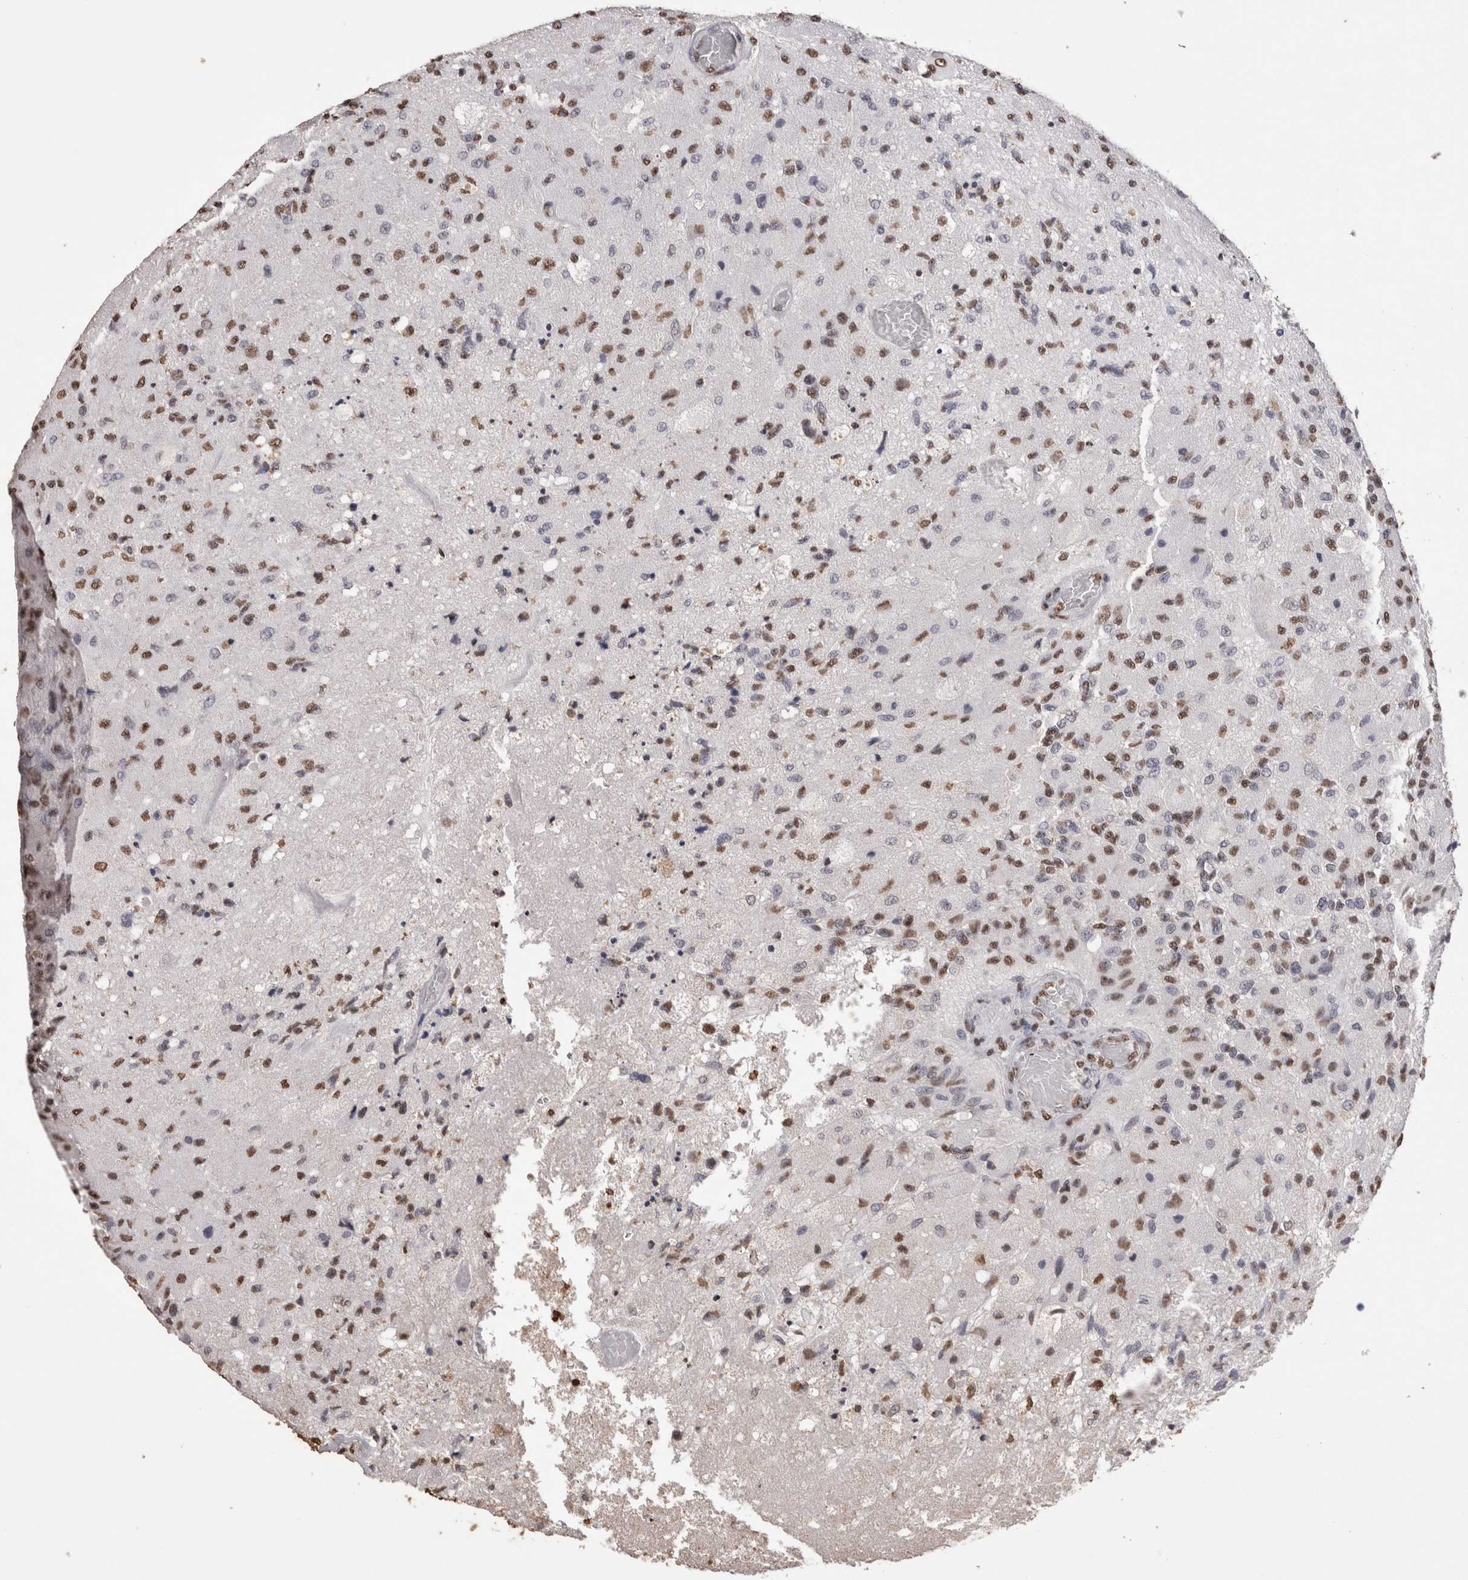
{"staining": {"intensity": "moderate", "quantity": "25%-75%", "location": "nuclear"}, "tissue": "glioma", "cell_type": "Tumor cells", "image_type": "cancer", "snomed": [{"axis": "morphology", "description": "Normal tissue, NOS"}, {"axis": "morphology", "description": "Glioma, malignant, High grade"}, {"axis": "topography", "description": "Cerebral cortex"}], "caption": "This histopathology image demonstrates immunohistochemistry (IHC) staining of human malignant glioma (high-grade), with medium moderate nuclear positivity in about 25%-75% of tumor cells.", "gene": "NTHL1", "patient": {"sex": "male", "age": 77}}